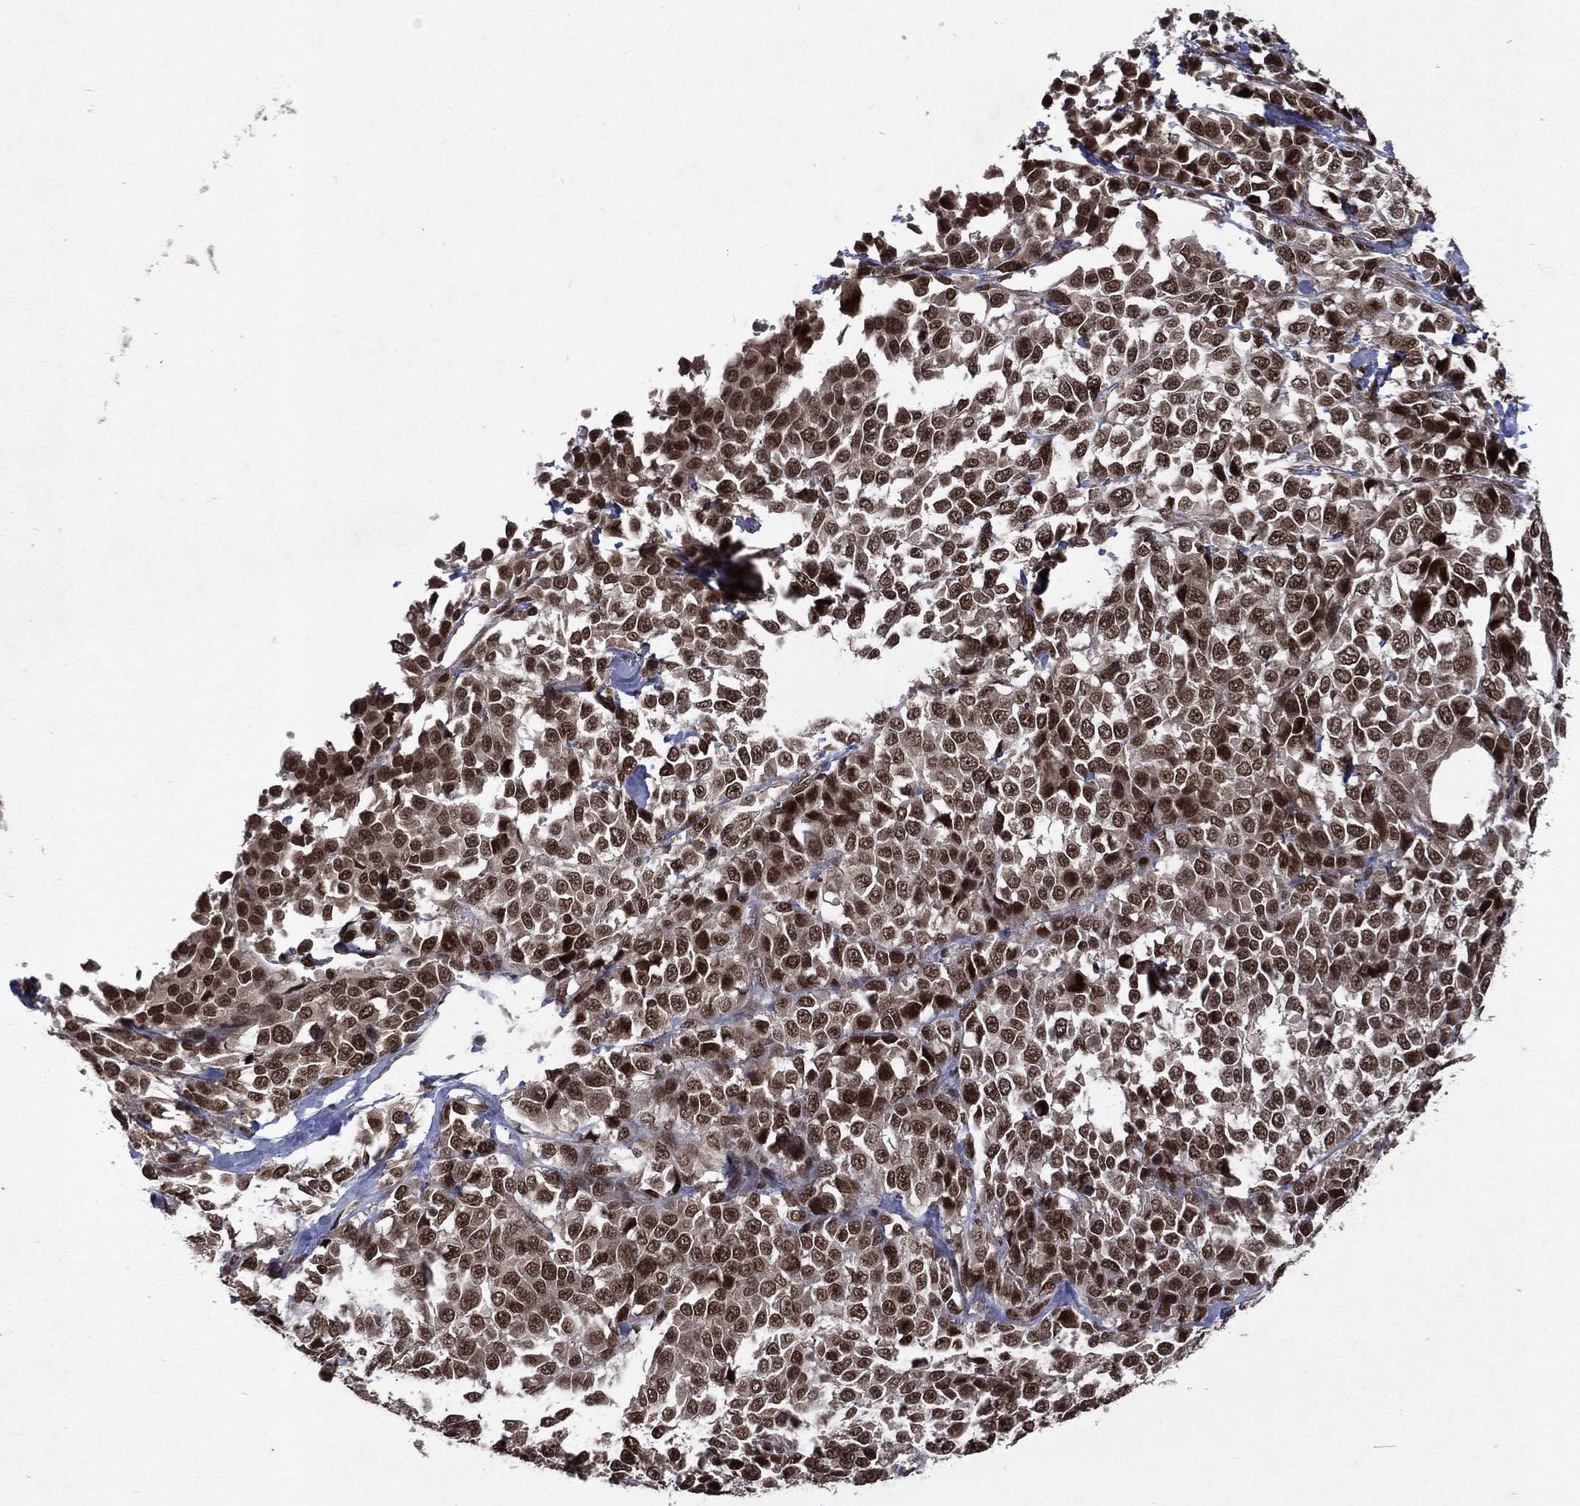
{"staining": {"intensity": "strong", "quantity": "25%-75%", "location": "nuclear"}, "tissue": "melanoma", "cell_type": "Tumor cells", "image_type": "cancer", "snomed": [{"axis": "morphology", "description": "Malignant melanoma, Metastatic site"}, {"axis": "topography", "description": "Skin"}], "caption": "Immunohistochemical staining of melanoma displays high levels of strong nuclear protein staining in about 25%-75% of tumor cells. The staining is performed using DAB brown chromogen to label protein expression. The nuclei are counter-stained blue using hematoxylin.", "gene": "DMAP1", "patient": {"sex": "male", "age": 84}}